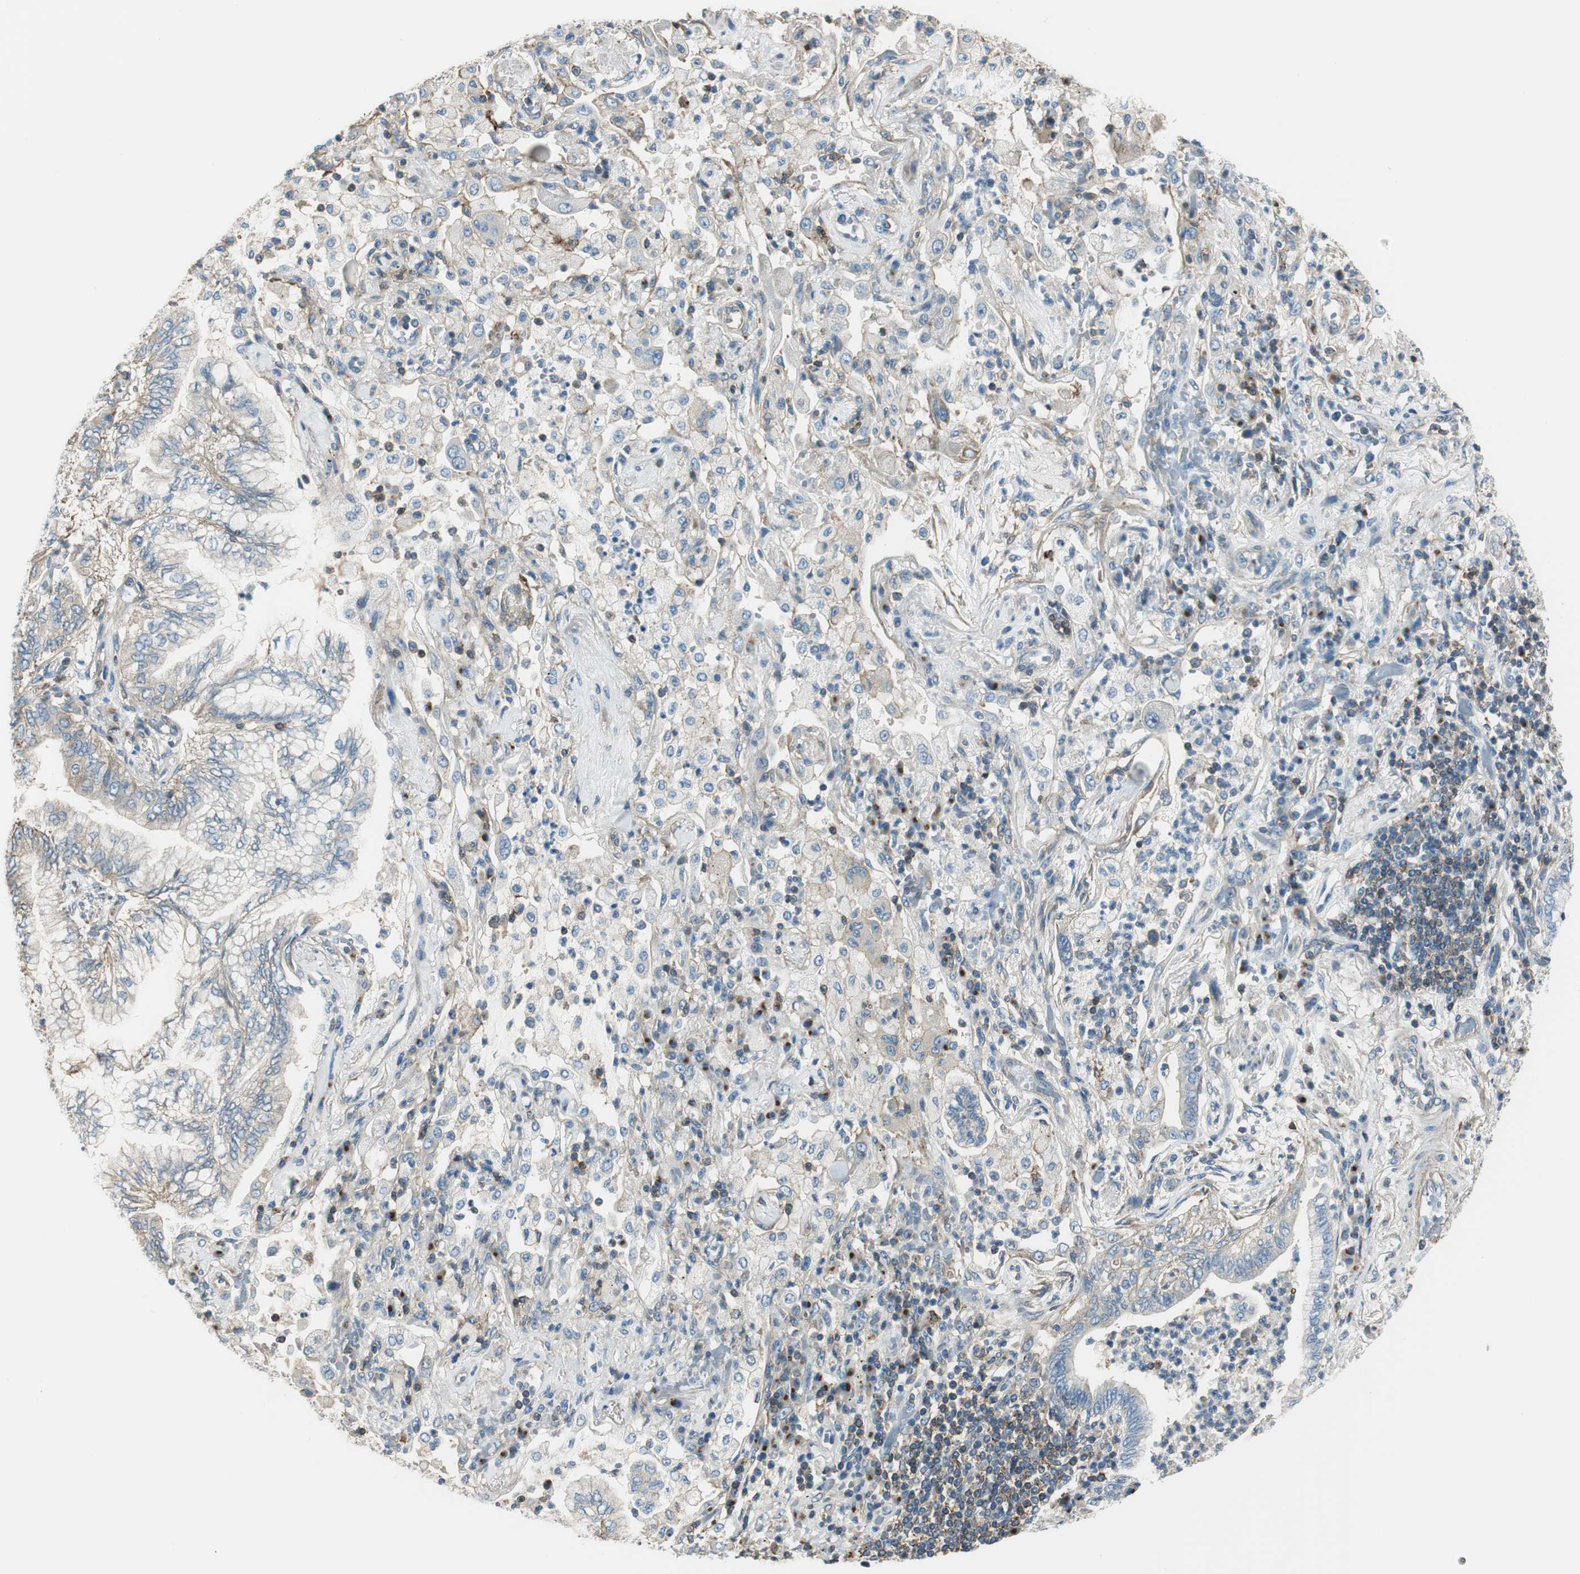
{"staining": {"intensity": "weak", "quantity": "25%-75%", "location": "cytoplasmic/membranous"}, "tissue": "lung cancer", "cell_type": "Tumor cells", "image_type": "cancer", "snomed": [{"axis": "morphology", "description": "Normal tissue, NOS"}, {"axis": "morphology", "description": "Adenocarcinoma, NOS"}, {"axis": "topography", "description": "Bronchus"}, {"axis": "topography", "description": "Lung"}], "caption": "DAB immunohistochemical staining of lung cancer exhibits weak cytoplasmic/membranous protein expression in about 25%-75% of tumor cells.", "gene": "PI4K2B", "patient": {"sex": "female", "age": 70}}